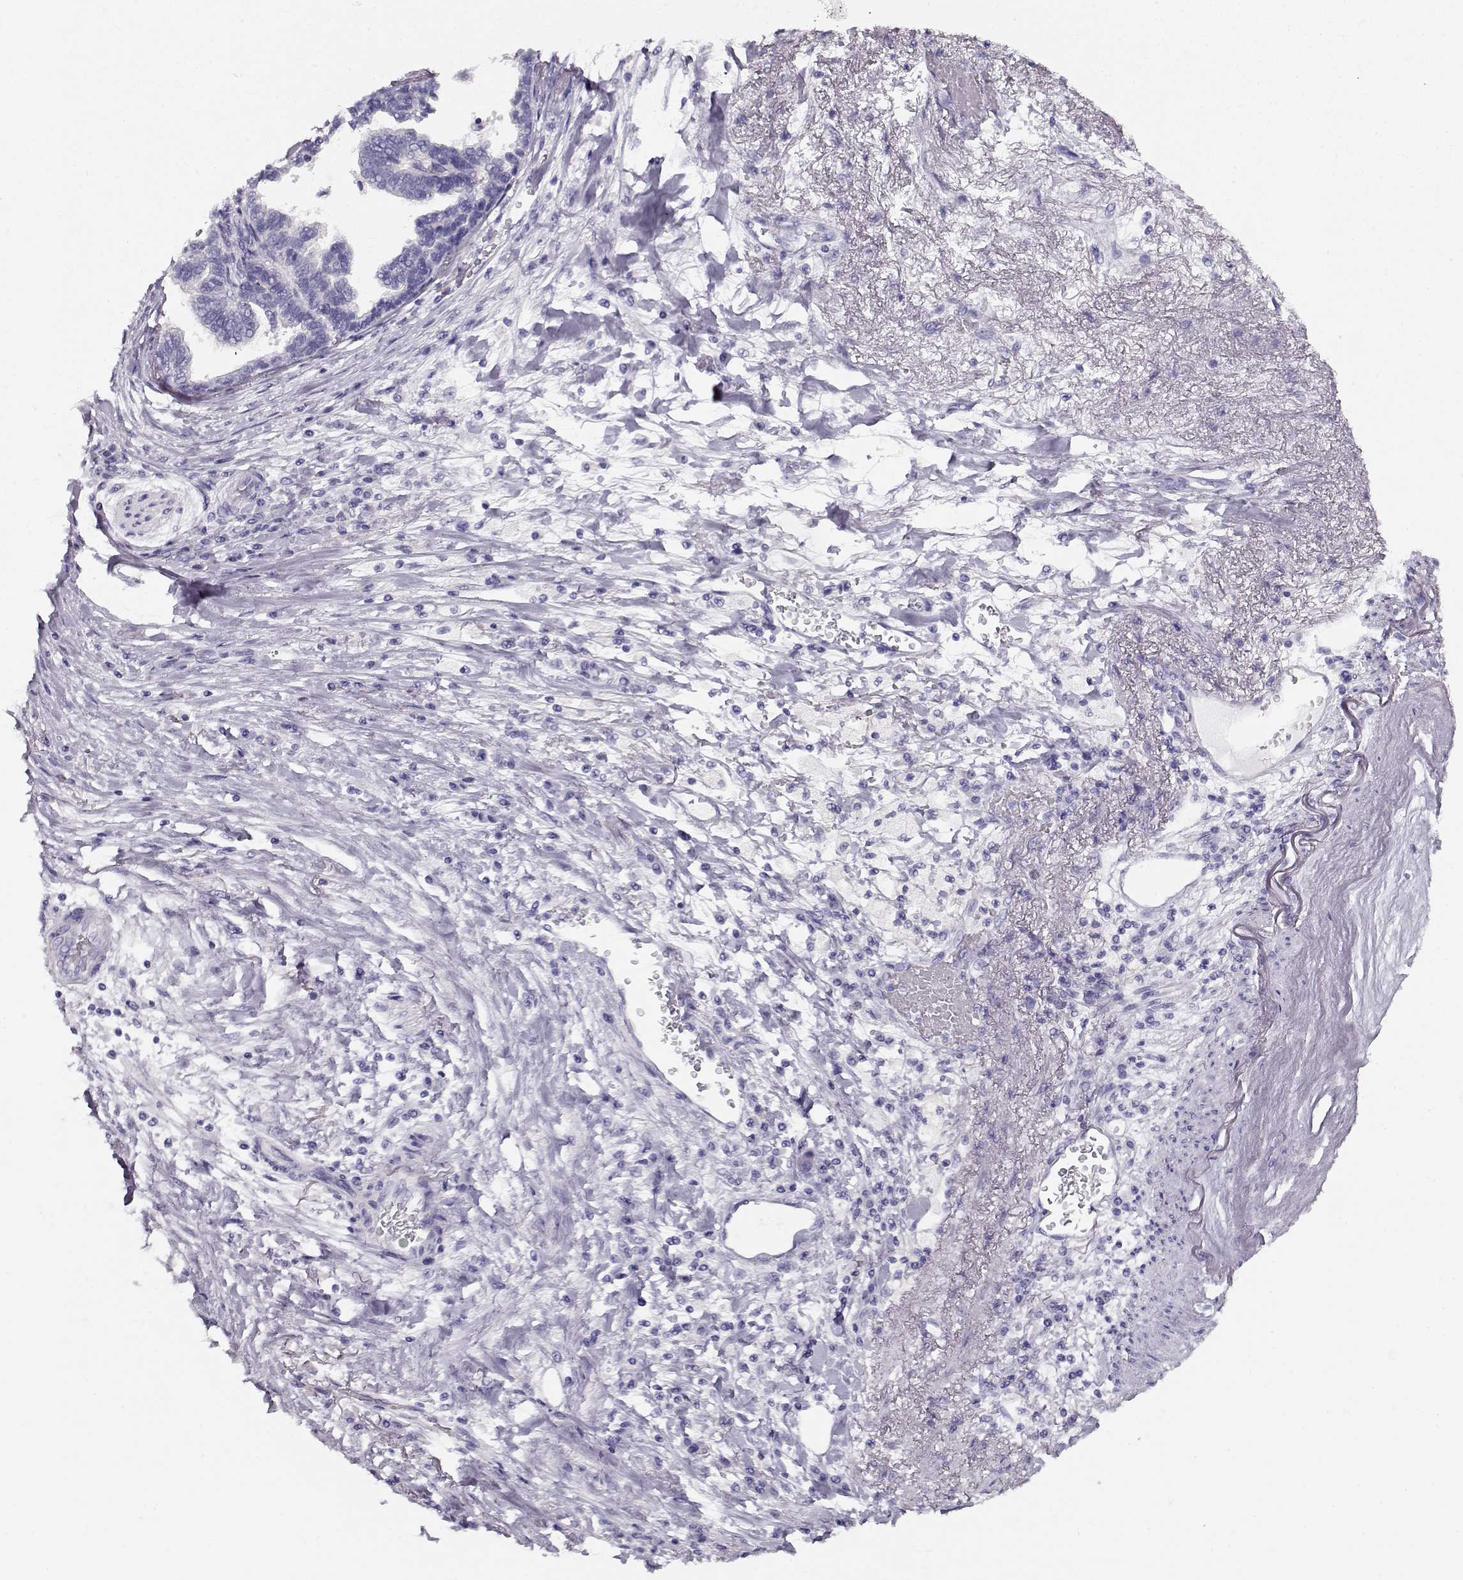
{"staining": {"intensity": "negative", "quantity": "none", "location": "none"}, "tissue": "stomach cancer", "cell_type": "Tumor cells", "image_type": "cancer", "snomed": [{"axis": "morphology", "description": "Adenocarcinoma, NOS"}, {"axis": "topography", "description": "Stomach"}], "caption": "A high-resolution micrograph shows IHC staining of stomach cancer (adenocarcinoma), which demonstrates no significant staining in tumor cells. (DAB (3,3'-diaminobenzidine) IHC, high magnification).", "gene": "ACTN2", "patient": {"sex": "male", "age": 83}}